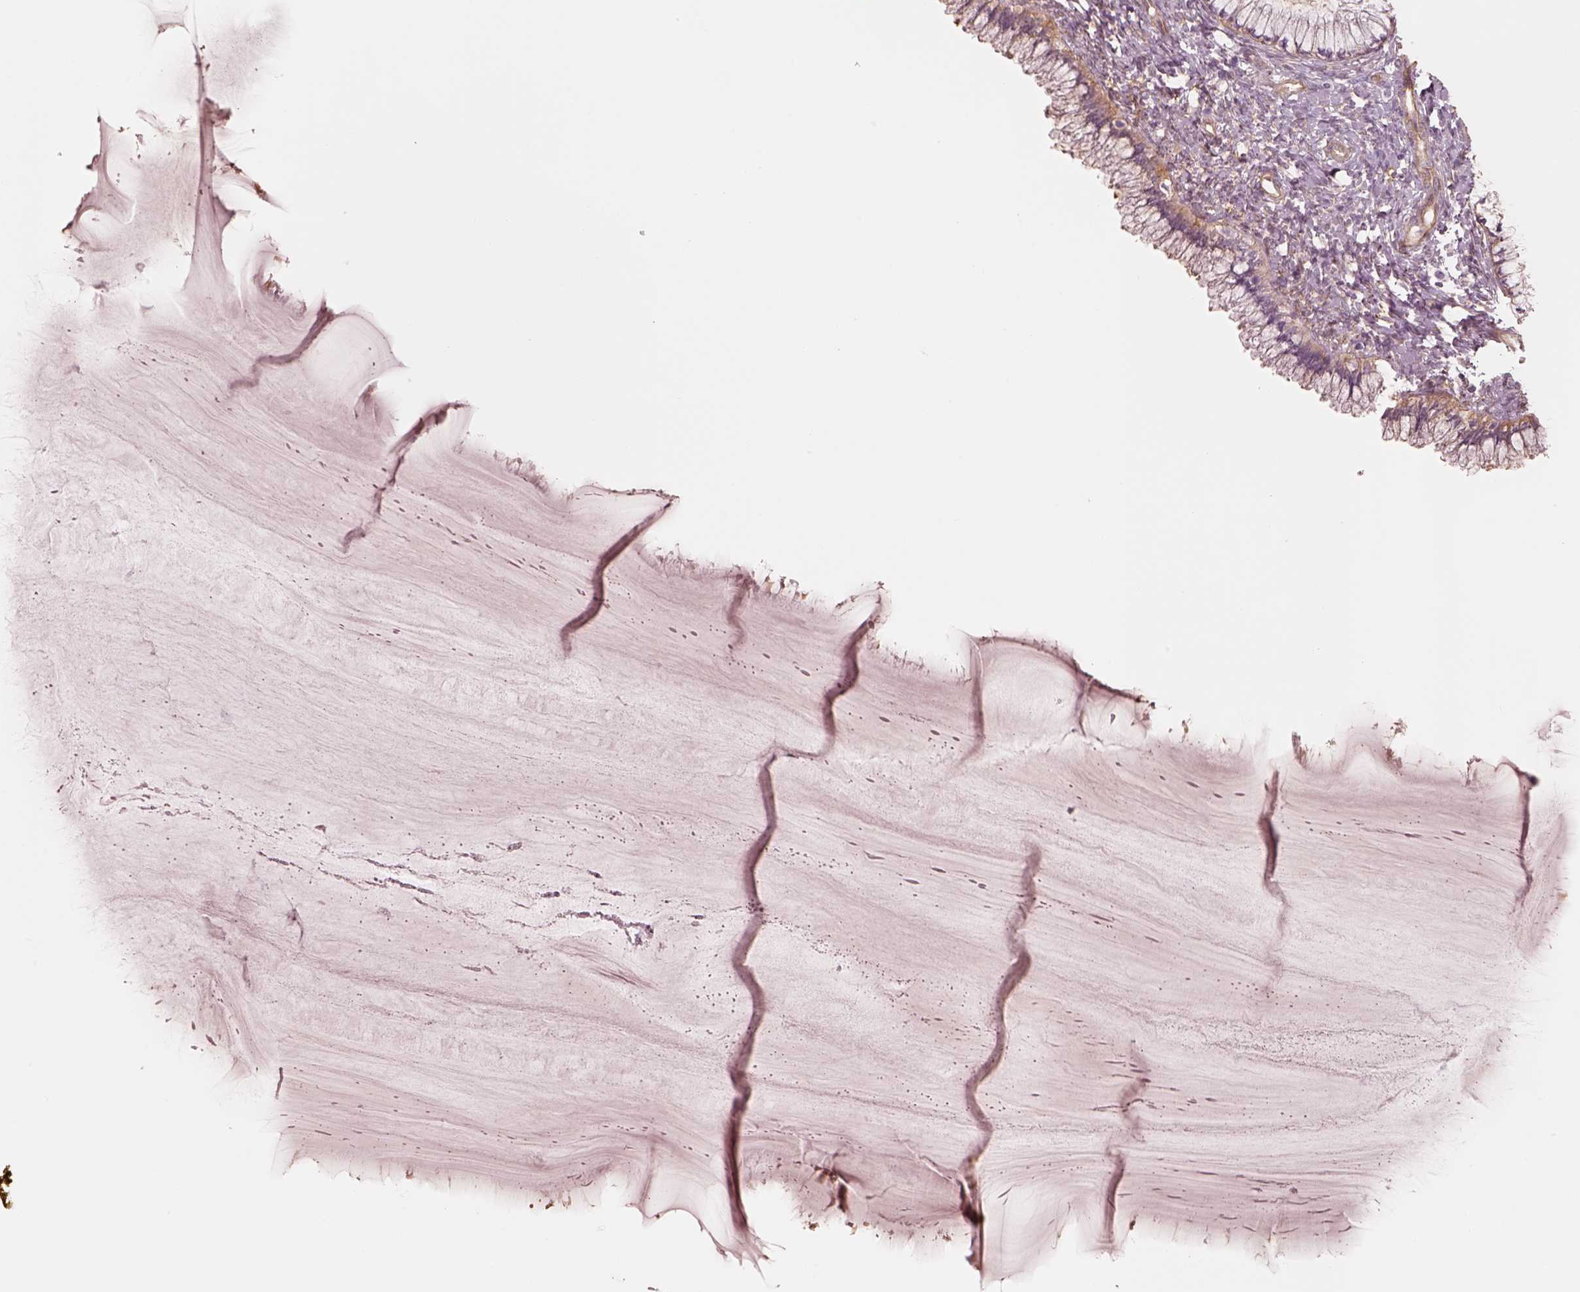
{"staining": {"intensity": "weak", "quantity": "<25%", "location": "cytoplasmic/membranous"}, "tissue": "cervix", "cell_type": "Glandular cells", "image_type": "normal", "snomed": [{"axis": "morphology", "description": "Normal tissue, NOS"}, {"axis": "topography", "description": "Cervix"}], "caption": "Image shows no protein positivity in glandular cells of benign cervix. The staining is performed using DAB brown chromogen with nuclei counter-stained in using hematoxylin.", "gene": "CRYM", "patient": {"sex": "female", "age": 37}}